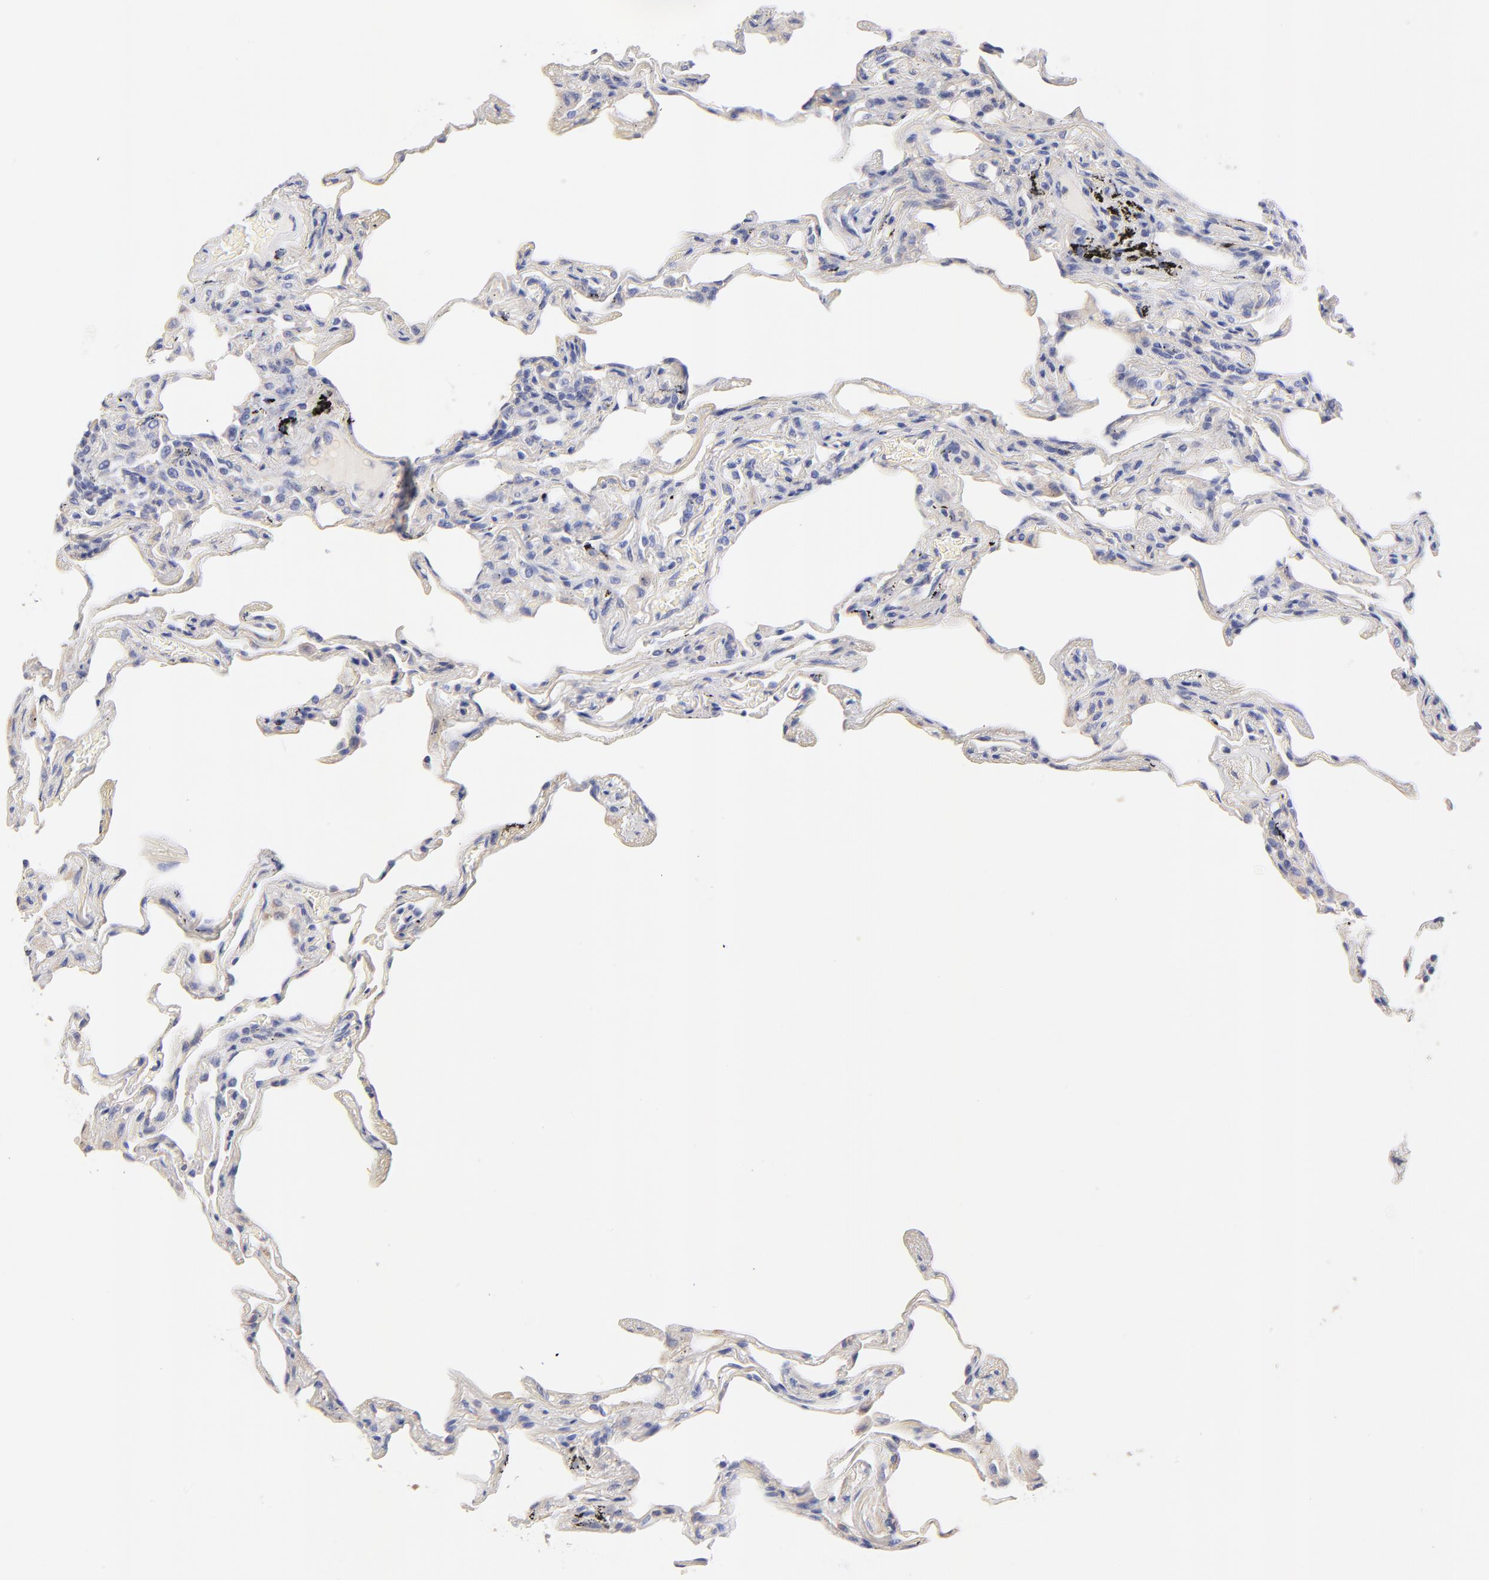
{"staining": {"intensity": "weak", "quantity": "<25%", "location": "cytoplasmic/membranous"}, "tissue": "lung", "cell_type": "Alveolar cells", "image_type": "normal", "snomed": [{"axis": "morphology", "description": "Normal tissue, NOS"}, {"axis": "morphology", "description": "Inflammation, NOS"}, {"axis": "topography", "description": "Lung"}], "caption": "An image of human lung is negative for staining in alveolar cells. (DAB immunohistochemistry (IHC) with hematoxylin counter stain).", "gene": "HS3ST1", "patient": {"sex": "male", "age": 69}}